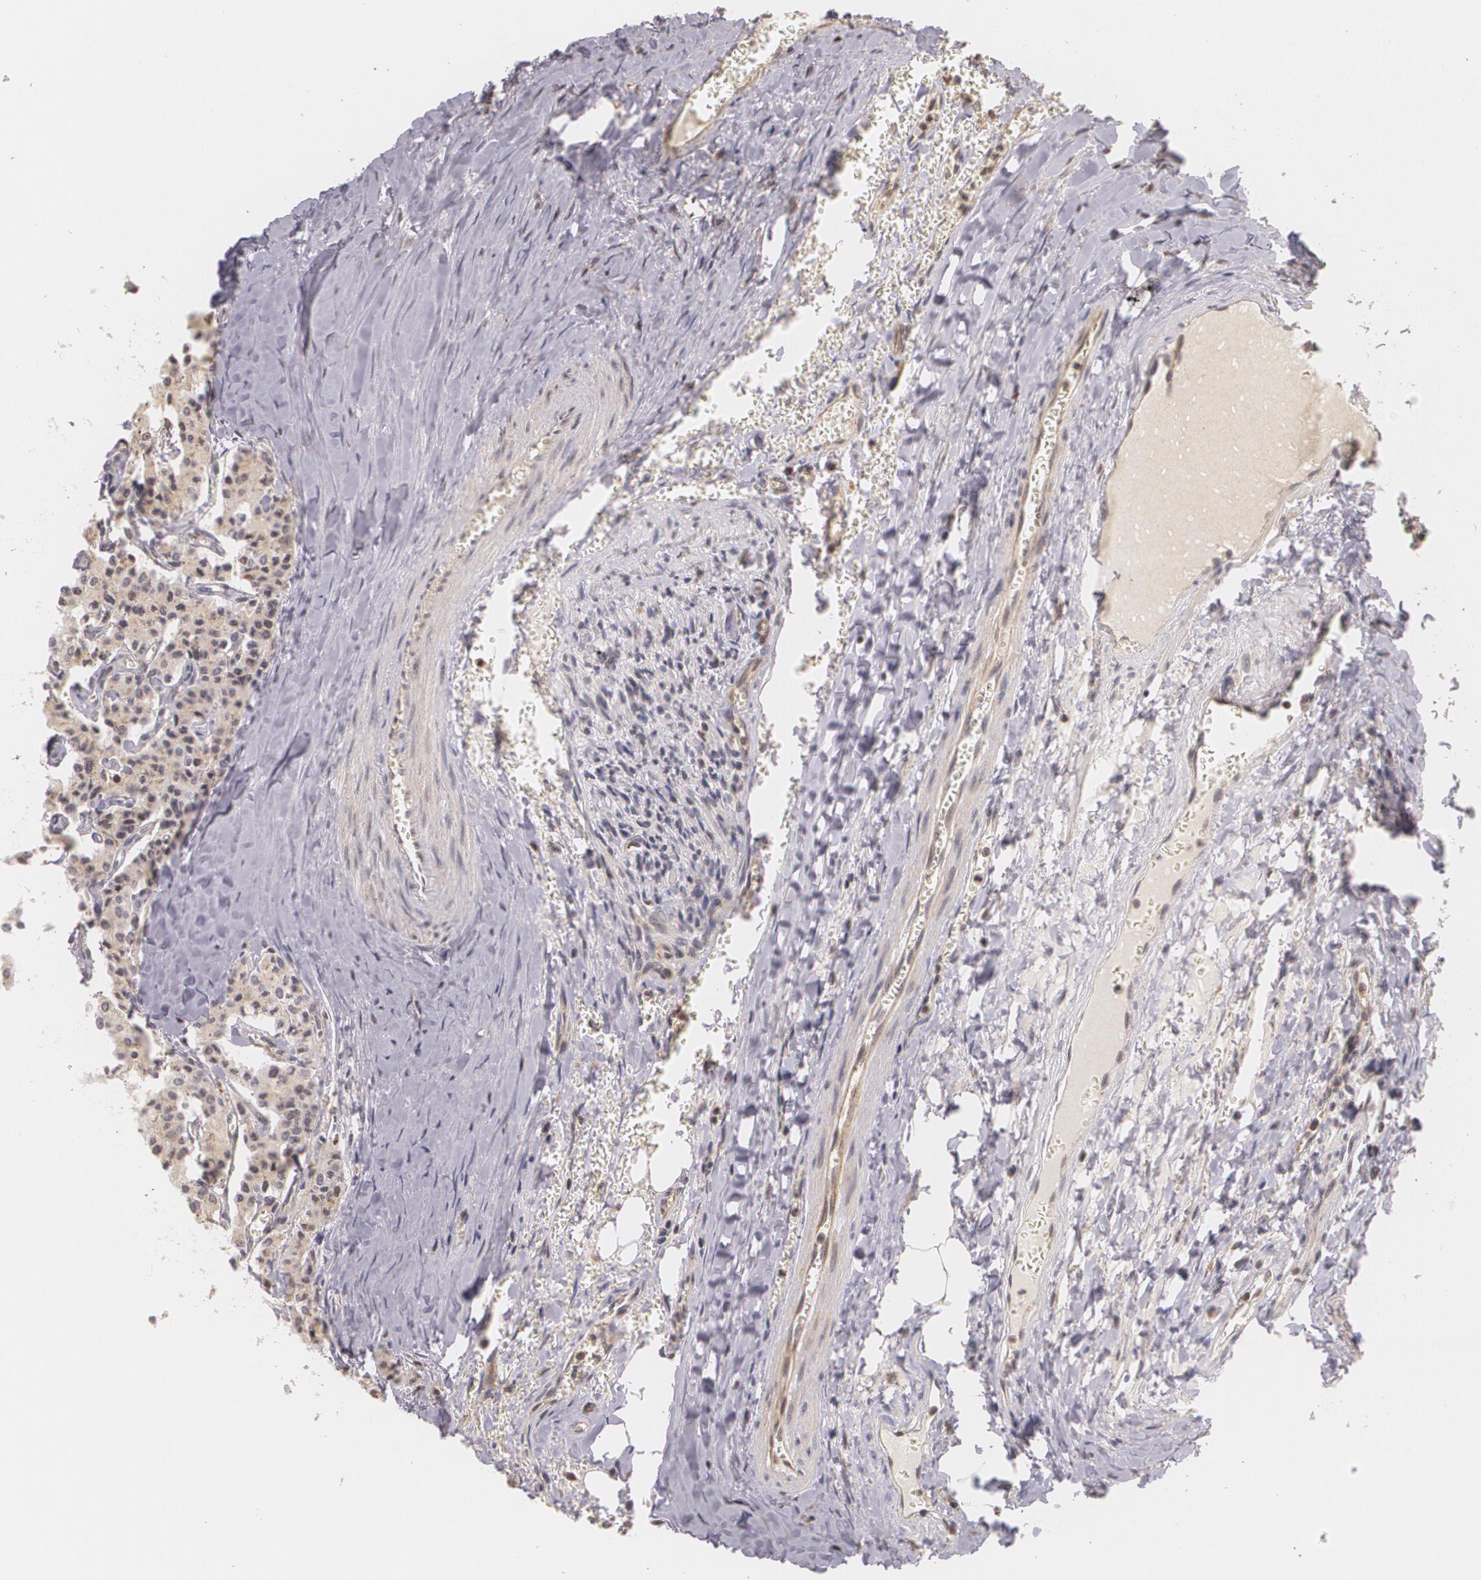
{"staining": {"intensity": "weak", "quantity": ">75%", "location": "cytoplasmic/membranous"}, "tissue": "carcinoid", "cell_type": "Tumor cells", "image_type": "cancer", "snomed": [{"axis": "morphology", "description": "Carcinoid, malignant, NOS"}, {"axis": "topography", "description": "Bronchus"}], "caption": "An immunohistochemistry micrograph of tumor tissue is shown. Protein staining in brown shows weak cytoplasmic/membranous positivity in carcinoid within tumor cells. The protein is stained brown, and the nuclei are stained in blue (DAB (3,3'-diaminobenzidine) IHC with brightfield microscopy, high magnification).", "gene": "VAV3", "patient": {"sex": "male", "age": 55}}